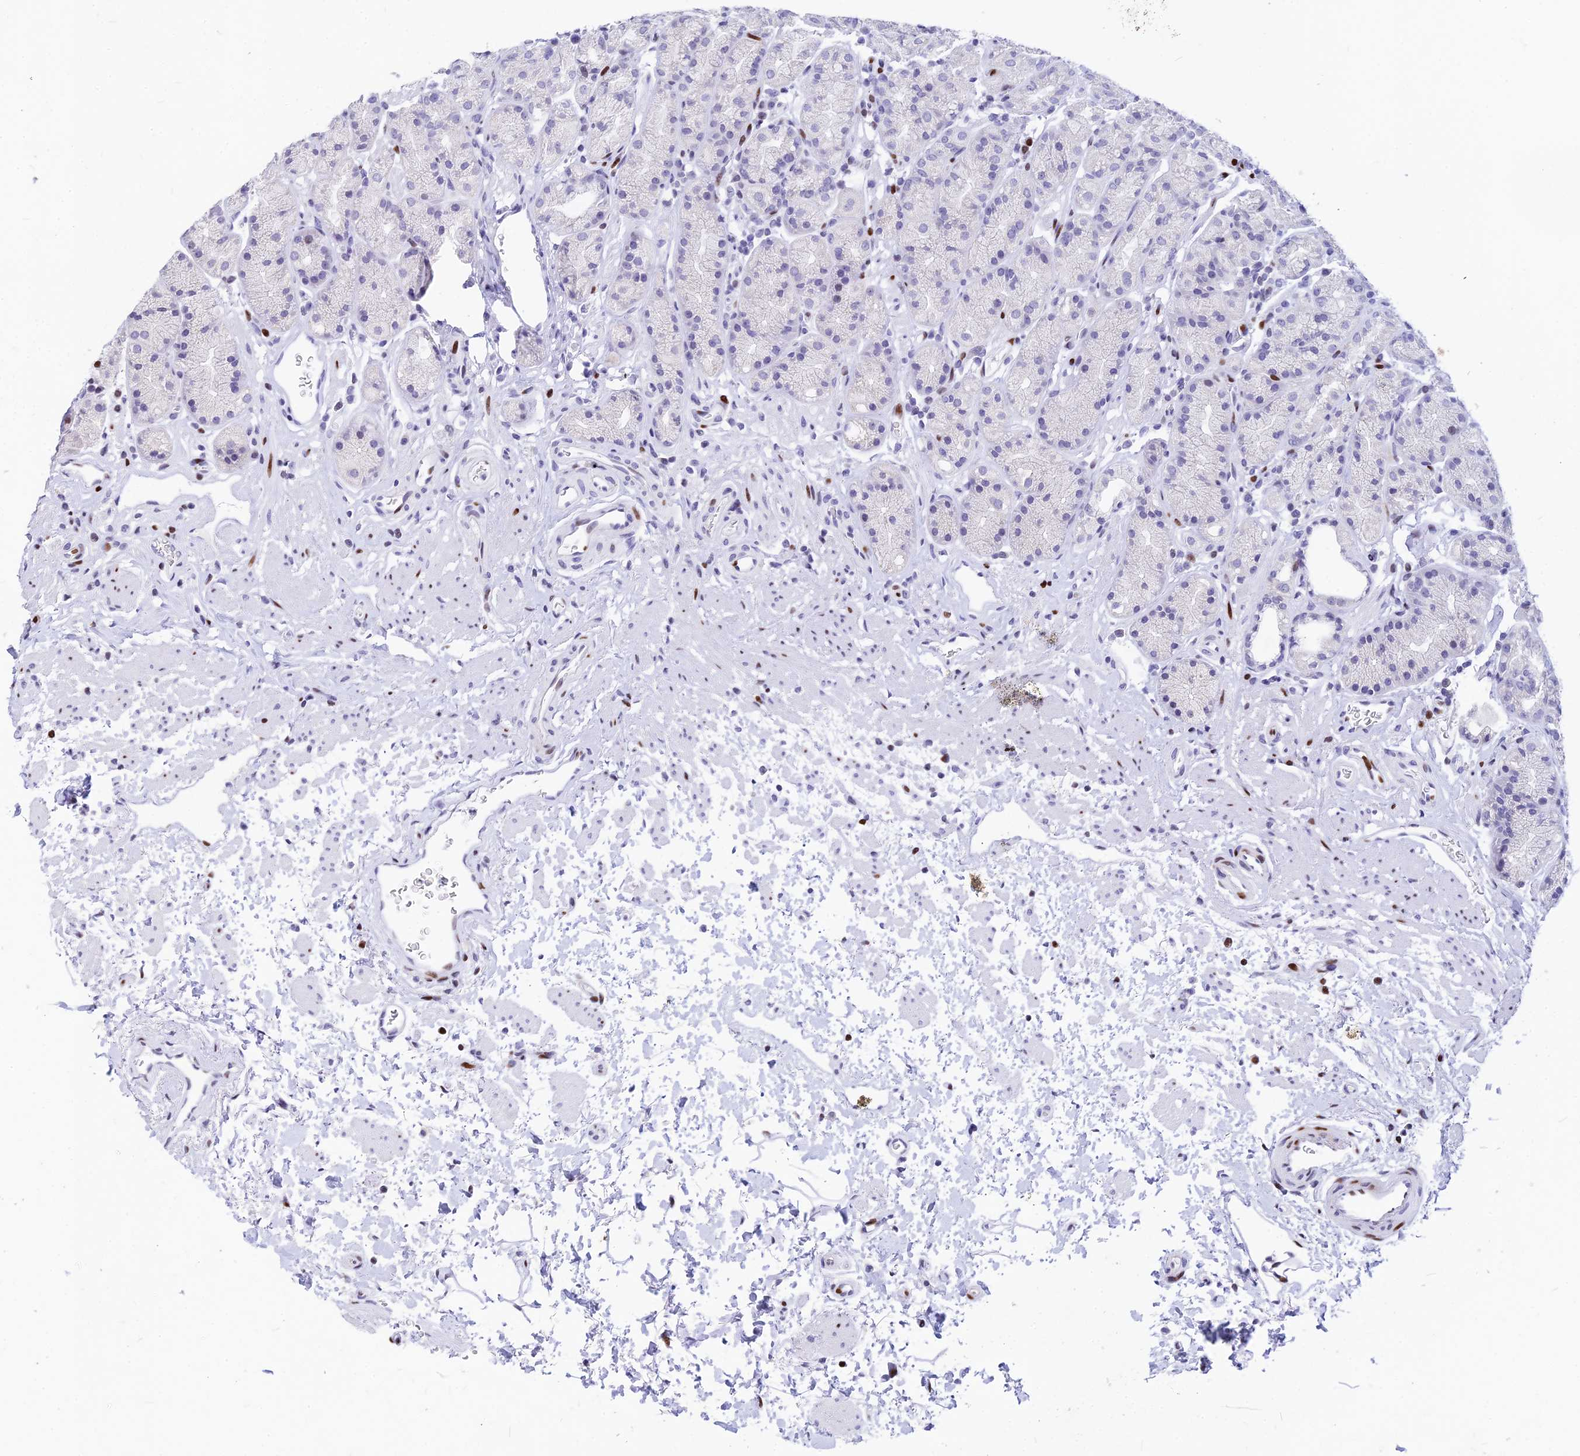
{"staining": {"intensity": "negative", "quantity": "none", "location": "none"}, "tissue": "stomach", "cell_type": "Glandular cells", "image_type": "normal", "snomed": [{"axis": "morphology", "description": "Normal tissue, NOS"}, {"axis": "topography", "description": "Stomach"}], "caption": "High power microscopy image of an immunohistochemistry image of unremarkable stomach, revealing no significant expression in glandular cells.", "gene": "PRPS1", "patient": {"sex": "male", "age": 63}}